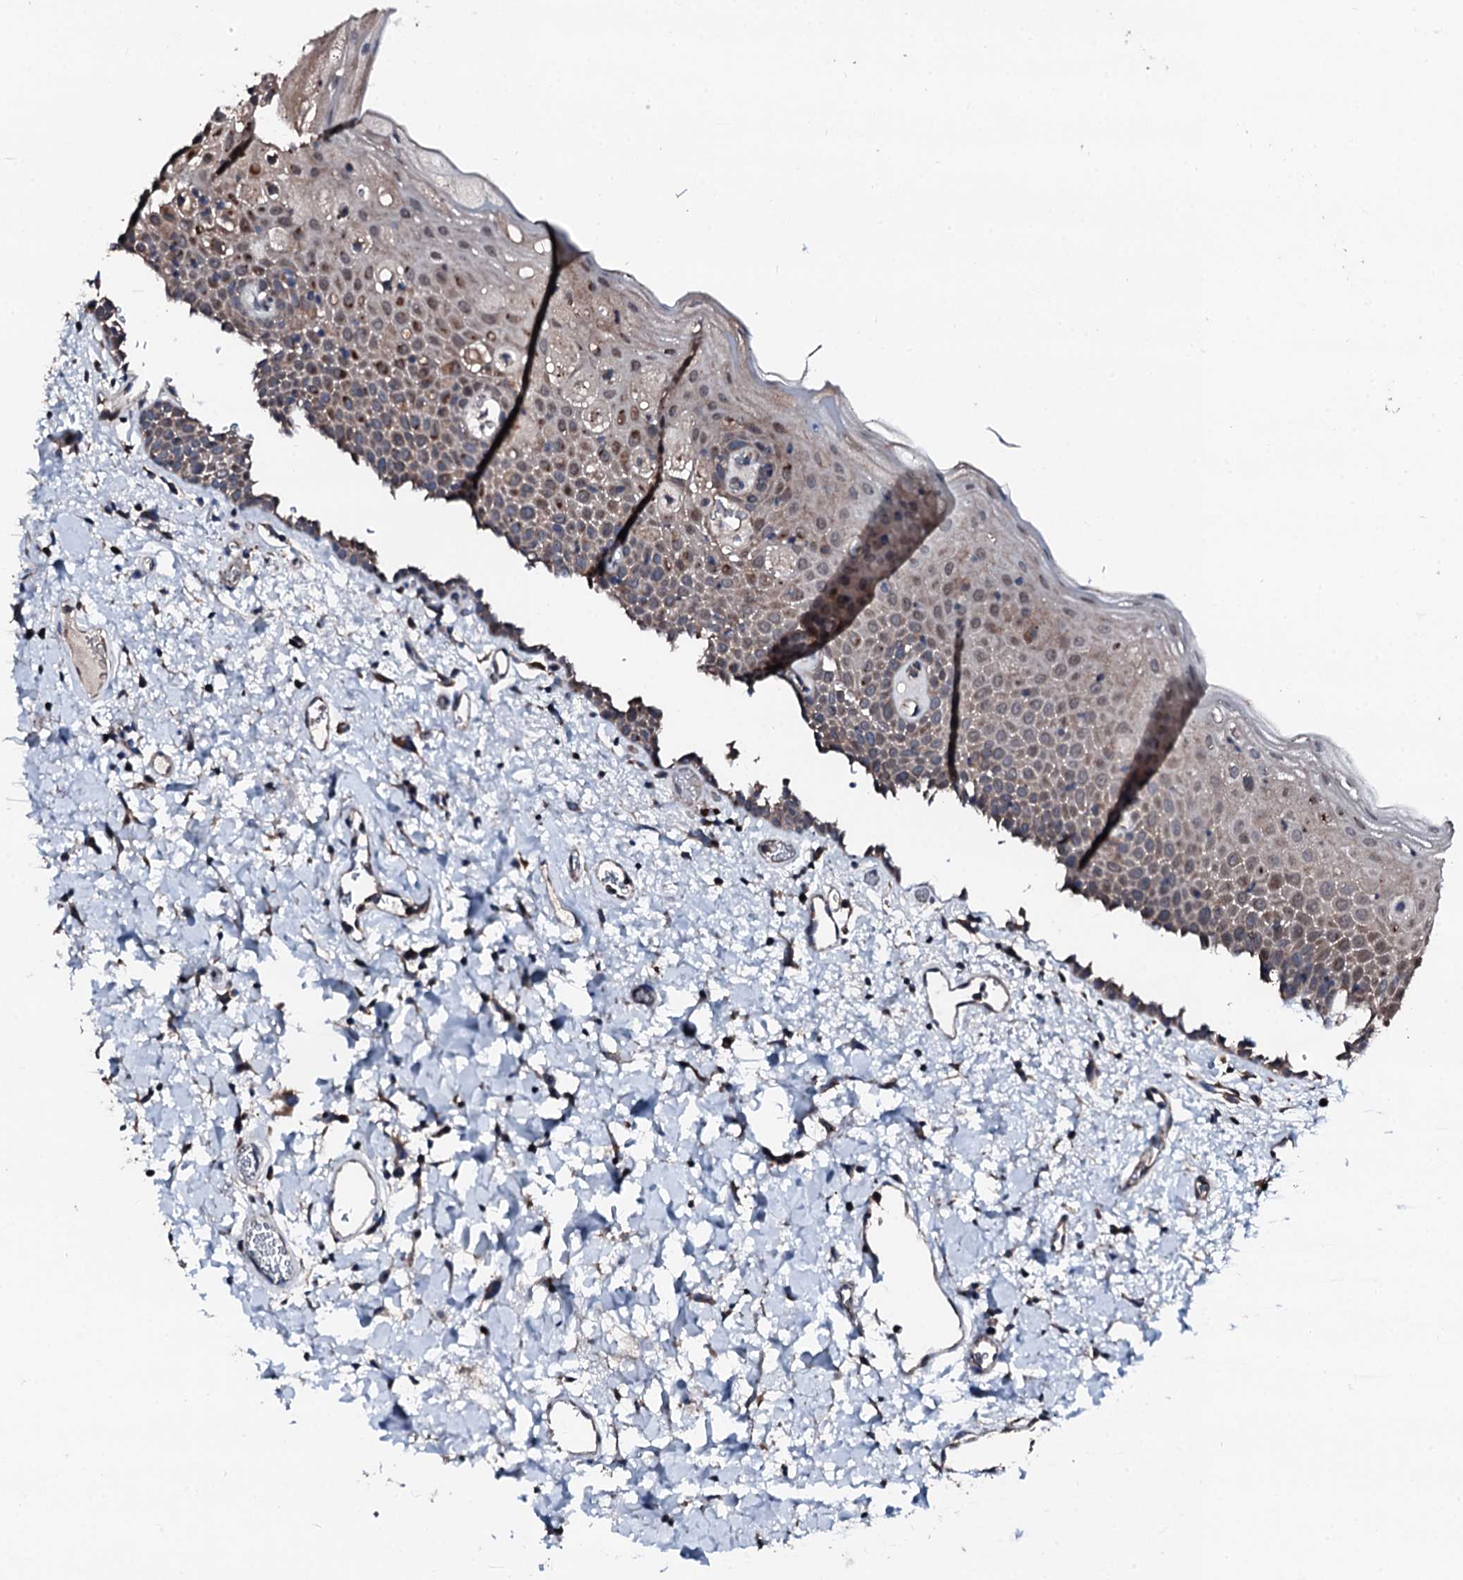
{"staining": {"intensity": "weak", "quantity": "25%-75%", "location": "cytoplasmic/membranous,nuclear"}, "tissue": "oral mucosa", "cell_type": "Squamous epithelial cells", "image_type": "normal", "snomed": [{"axis": "morphology", "description": "Normal tissue, NOS"}, {"axis": "topography", "description": "Oral tissue"}], "caption": "About 25%-75% of squamous epithelial cells in unremarkable human oral mucosa demonstrate weak cytoplasmic/membranous,nuclear protein positivity as visualized by brown immunohistochemical staining.", "gene": "TRAFD1", "patient": {"sex": "male", "age": 74}}